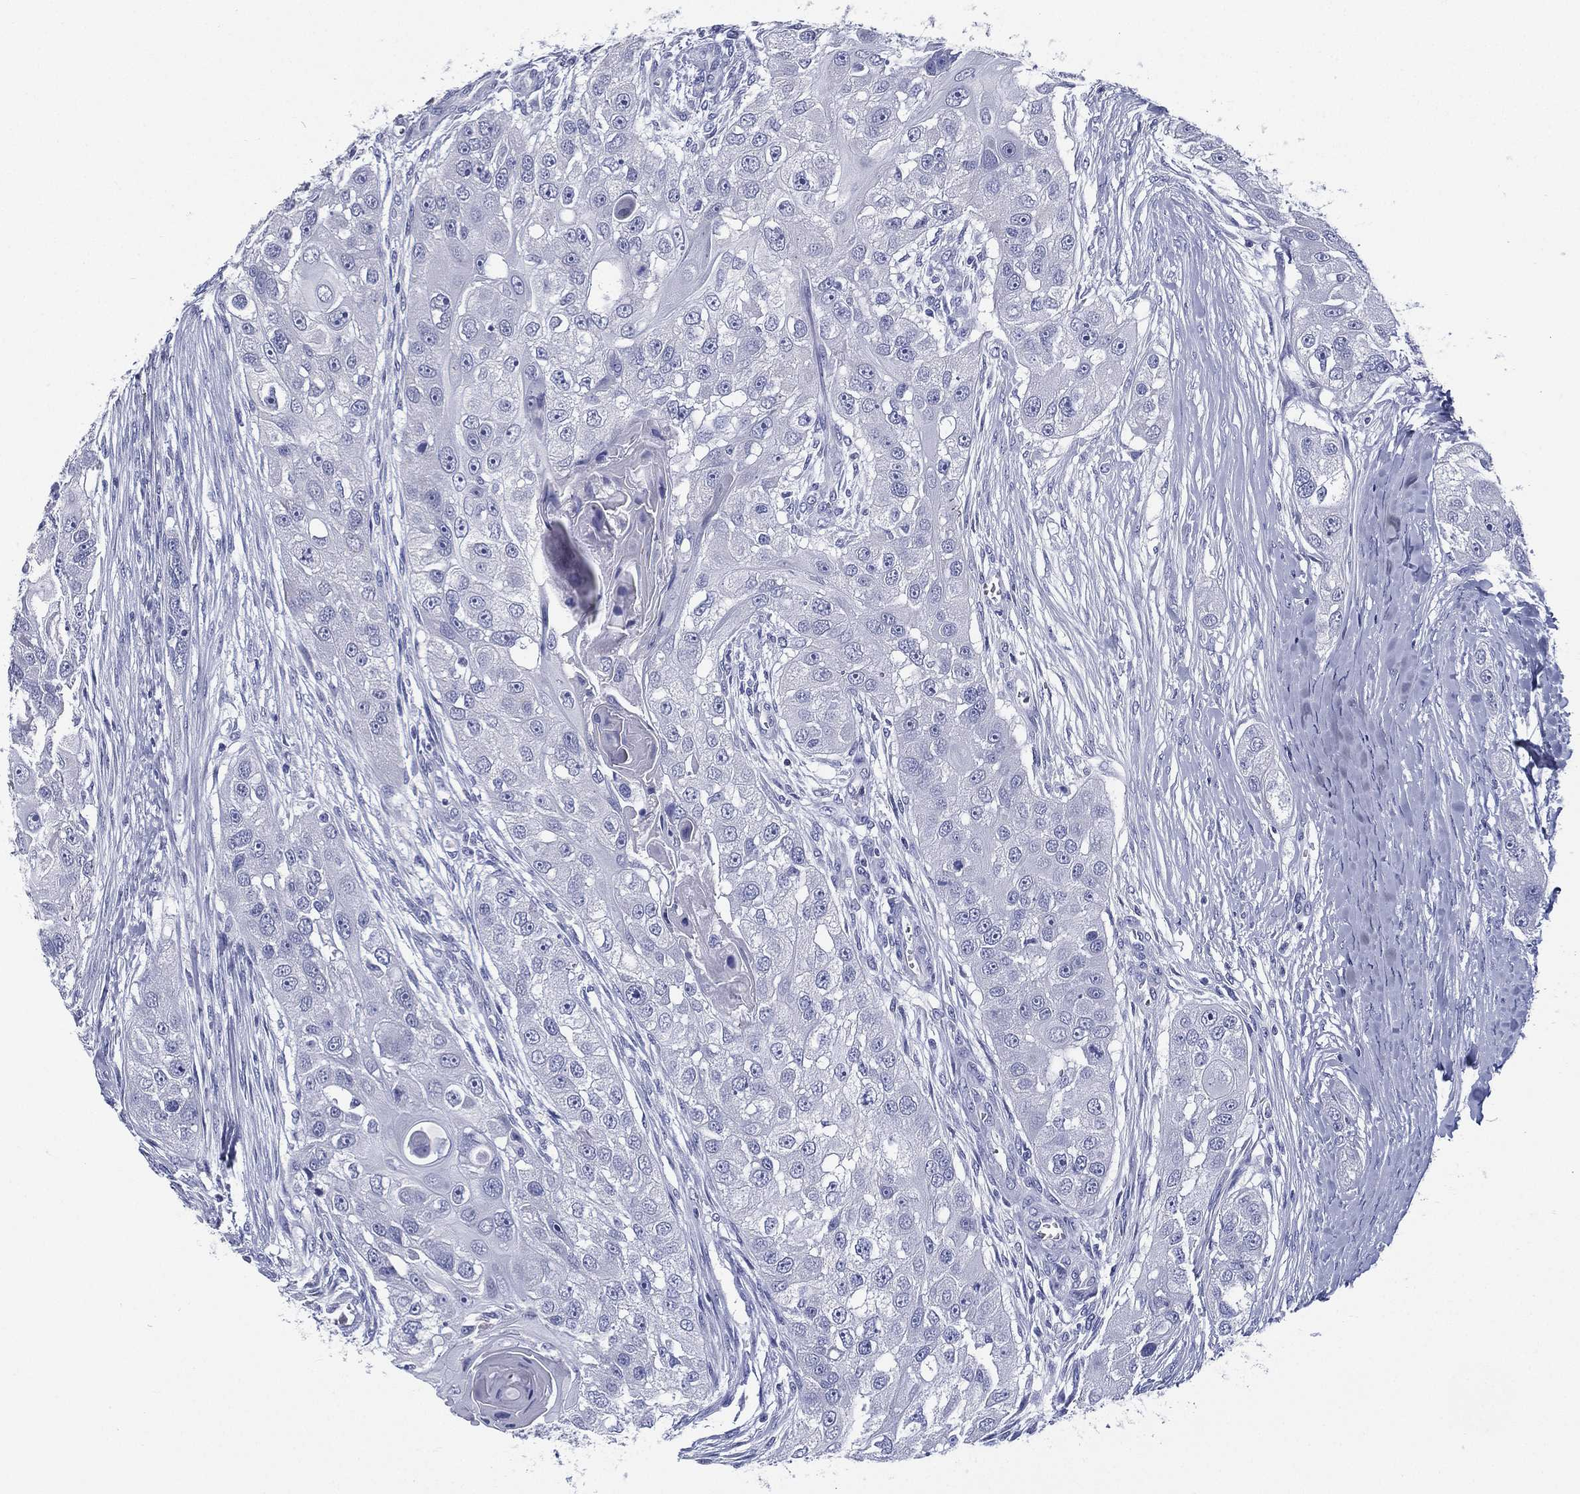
{"staining": {"intensity": "negative", "quantity": "none", "location": "none"}, "tissue": "head and neck cancer", "cell_type": "Tumor cells", "image_type": "cancer", "snomed": [{"axis": "morphology", "description": "Normal tissue, NOS"}, {"axis": "morphology", "description": "Squamous cell carcinoma, NOS"}, {"axis": "topography", "description": "Skeletal muscle"}, {"axis": "topography", "description": "Head-Neck"}], "caption": "An image of human head and neck cancer (squamous cell carcinoma) is negative for staining in tumor cells.", "gene": "RSPH4A", "patient": {"sex": "male", "age": 51}}